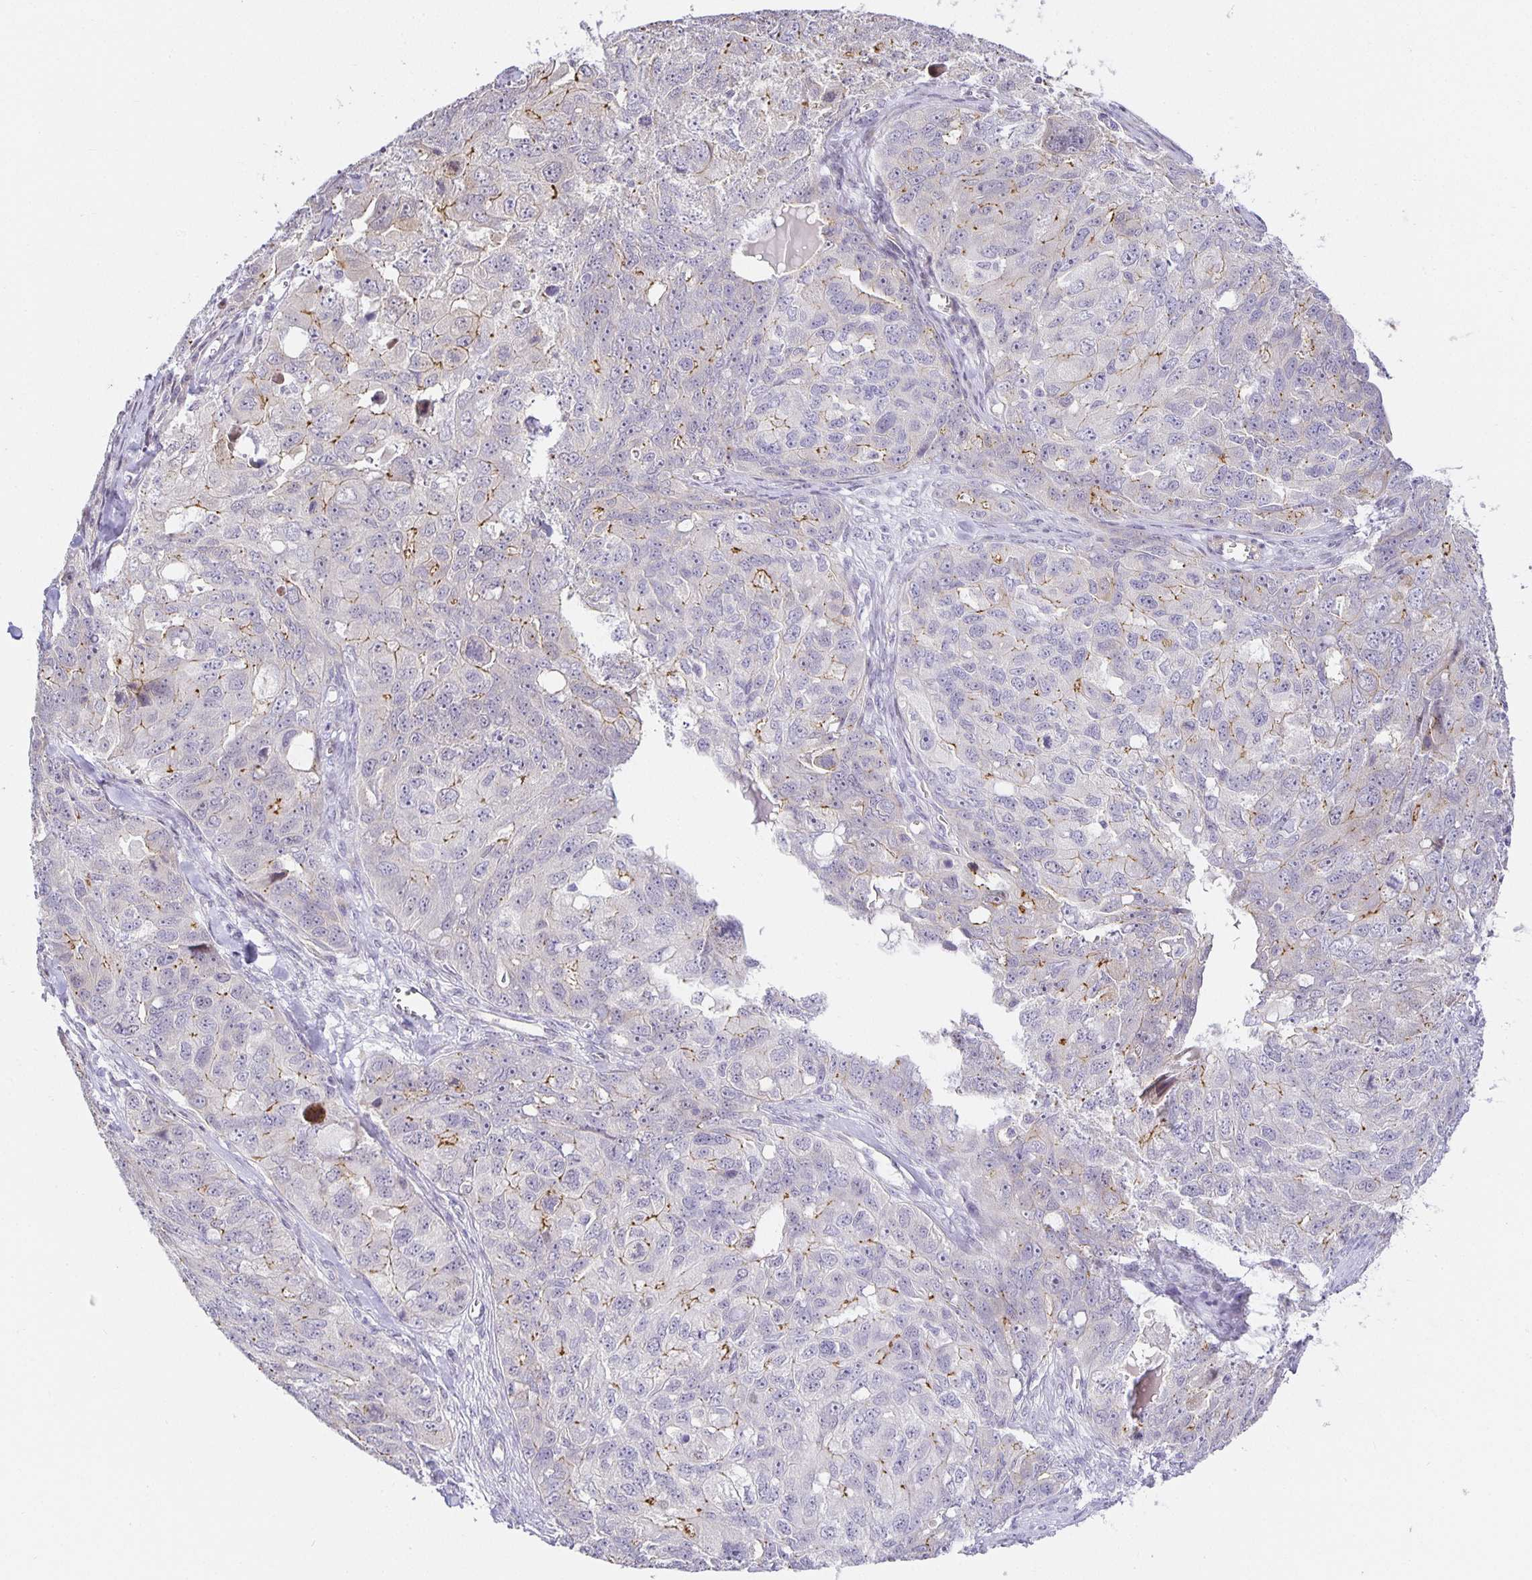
{"staining": {"intensity": "weak", "quantity": "<25%", "location": "cytoplasmic/membranous"}, "tissue": "ovarian cancer", "cell_type": "Tumor cells", "image_type": "cancer", "snomed": [{"axis": "morphology", "description": "Carcinoma, endometroid"}, {"axis": "topography", "description": "Ovary"}], "caption": "This is an immunohistochemistry photomicrograph of endometroid carcinoma (ovarian). There is no staining in tumor cells.", "gene": "TJP3", "patient": {"sex": "female", "age": 70}}